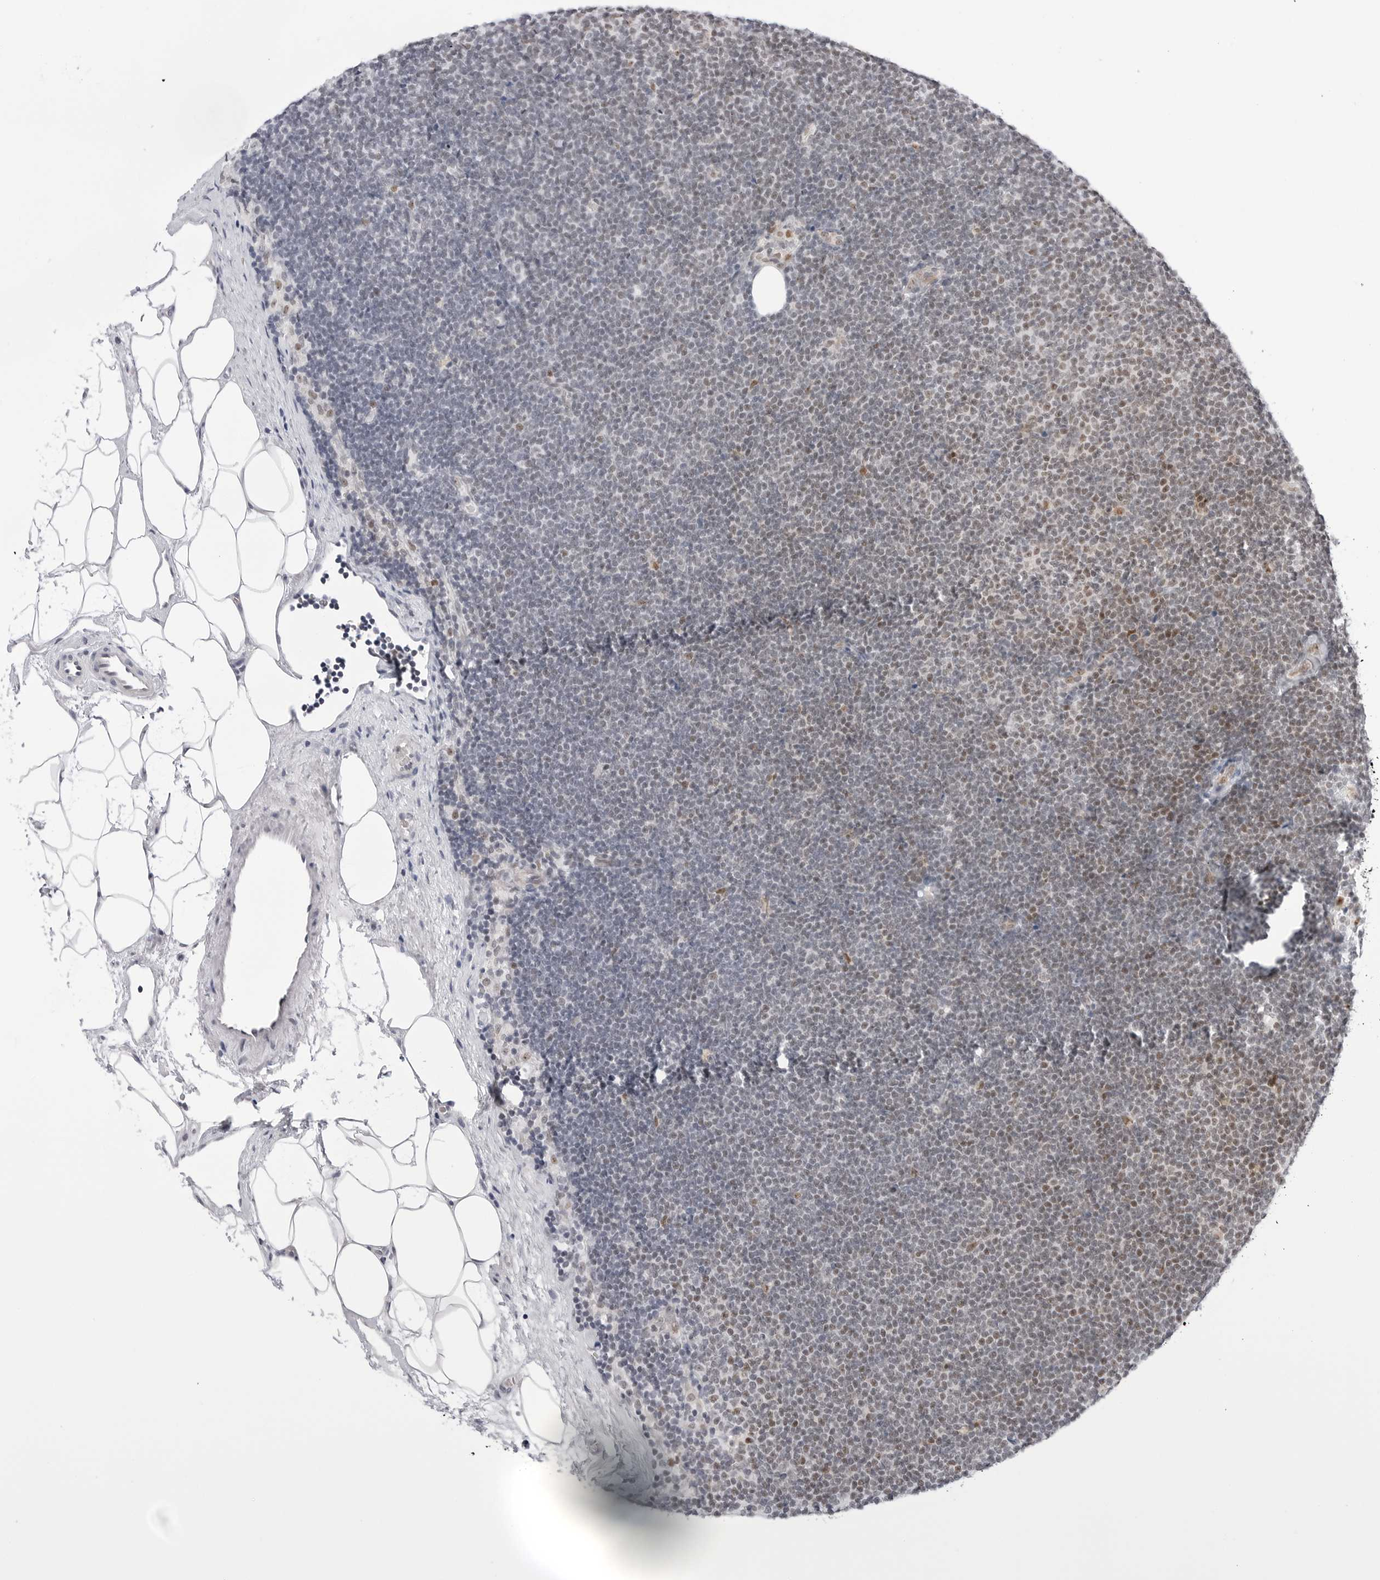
{"staining": {"intensity": "weak", "quantity": "25%-75%", "location": "nuclear"}, "tissue": "lymphoma", "cell_type": "Tumor cells", "image_type": "cancer", "snomed": [{"axis": "morphology", "description": "Malignant lymphoma, non-Hodgkin's type, Low grade"}, {"axis": "topography", "description": "Lymph node"}], "caption": "A low amount of weak nuclear staining is present in approximately 25%-75% of tumor cells in lymphoma tissue. (DAB (3,3'-diaminobenzidine) IHC, brown staining for protein, blue staining for nuclei).", "gene": "C1orf162", "patient": {"sex": "female", "age": 53}}